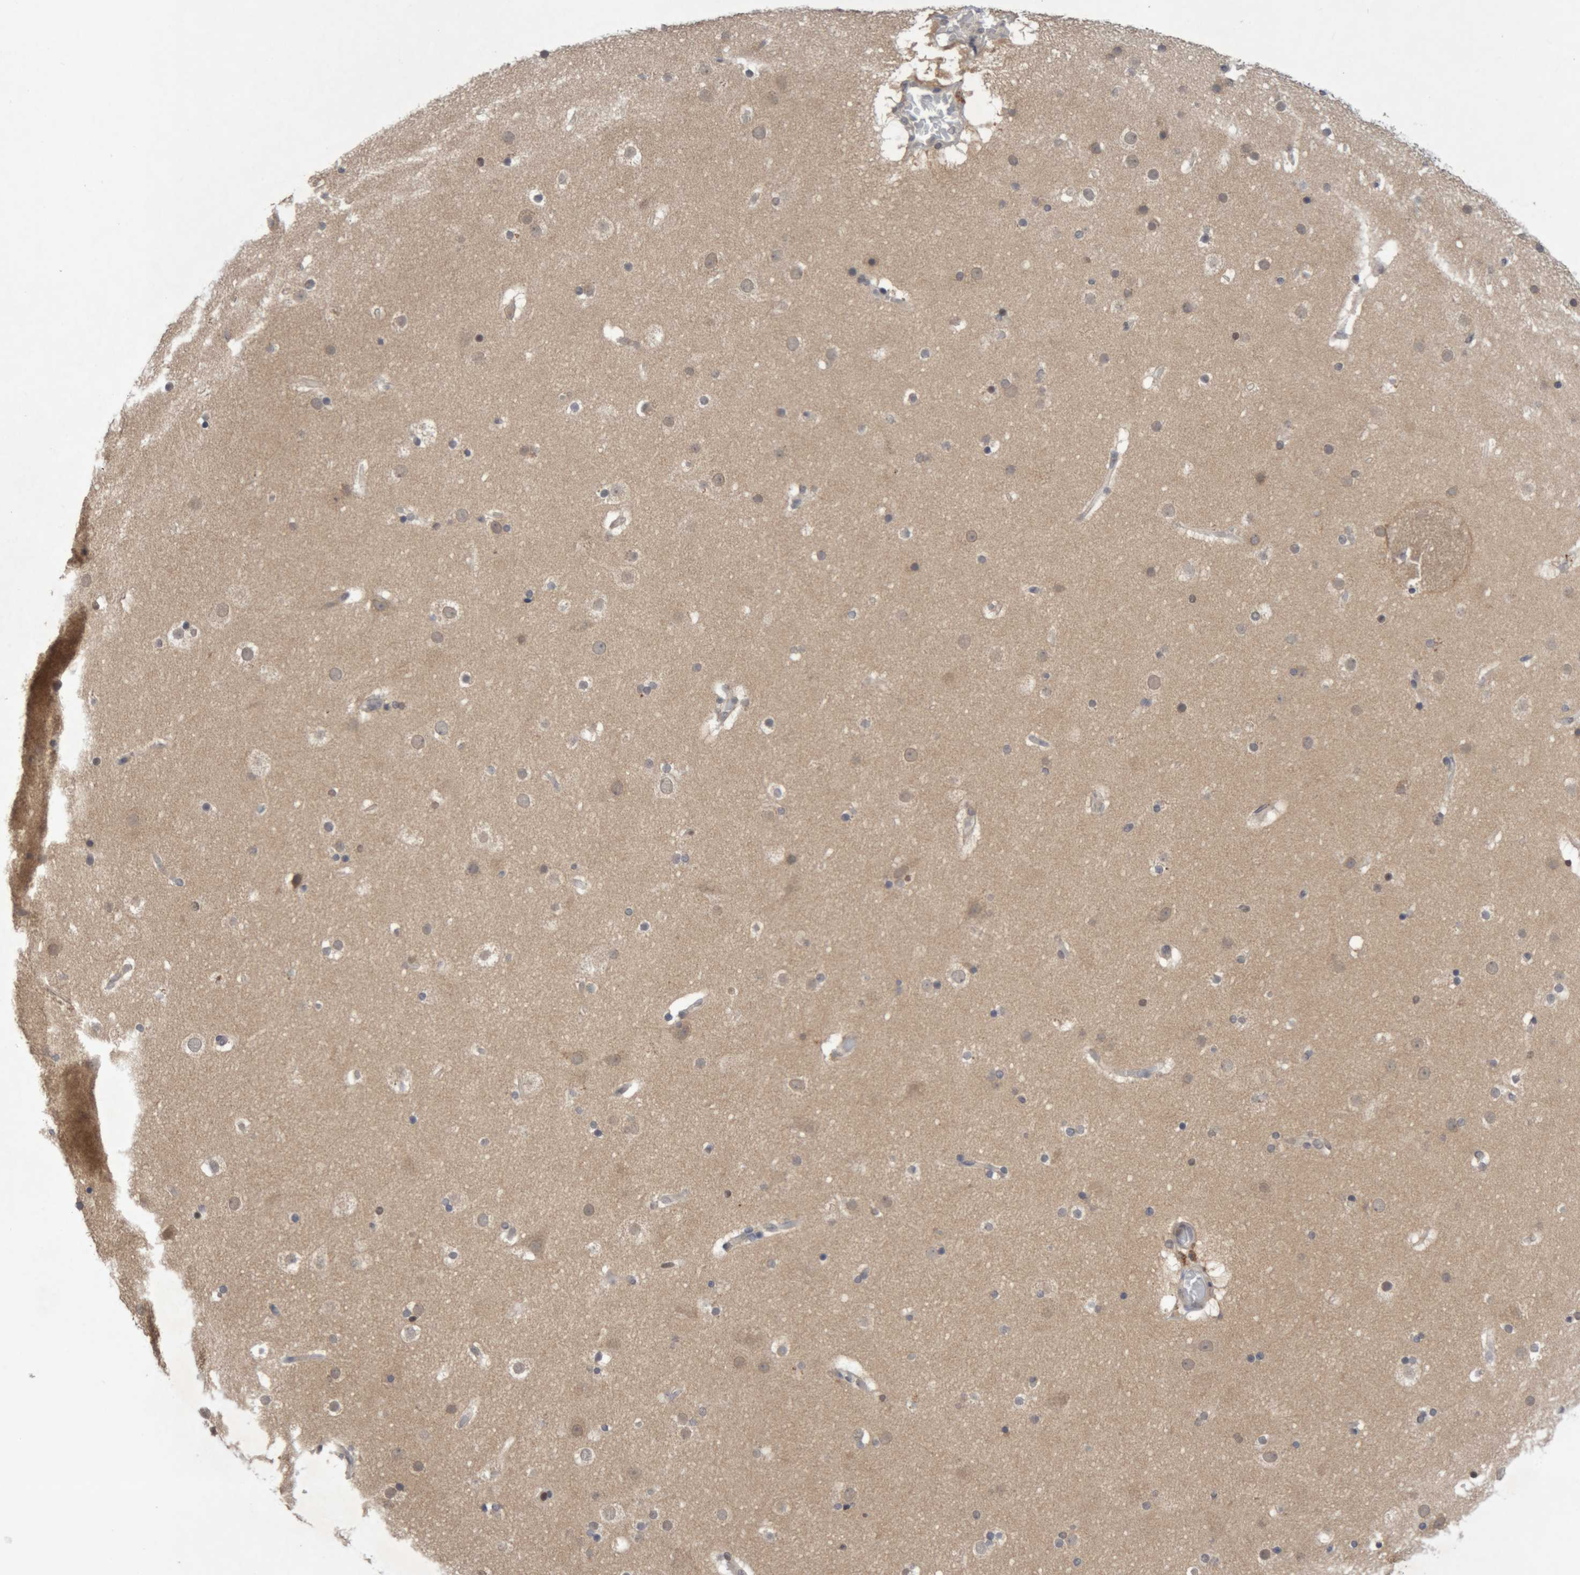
{"staining": {"intensity": "negative", "quantity": "none", "location": "none"}, "tissue": "cerebral cortex", "cell_type": "Endothelial cells", "image_type": "normal", "snomed": [{"axis": "morphology", "description": "Normal tissue, NOS"}, {"axis": "topography", "description": "Cerebral cortex"}], "caption": "The image reveals no staining of endothelial cells in normal cerebral cortex.", "gene": "NFATC2", "patient": {"sex": "male", "age": 57}}